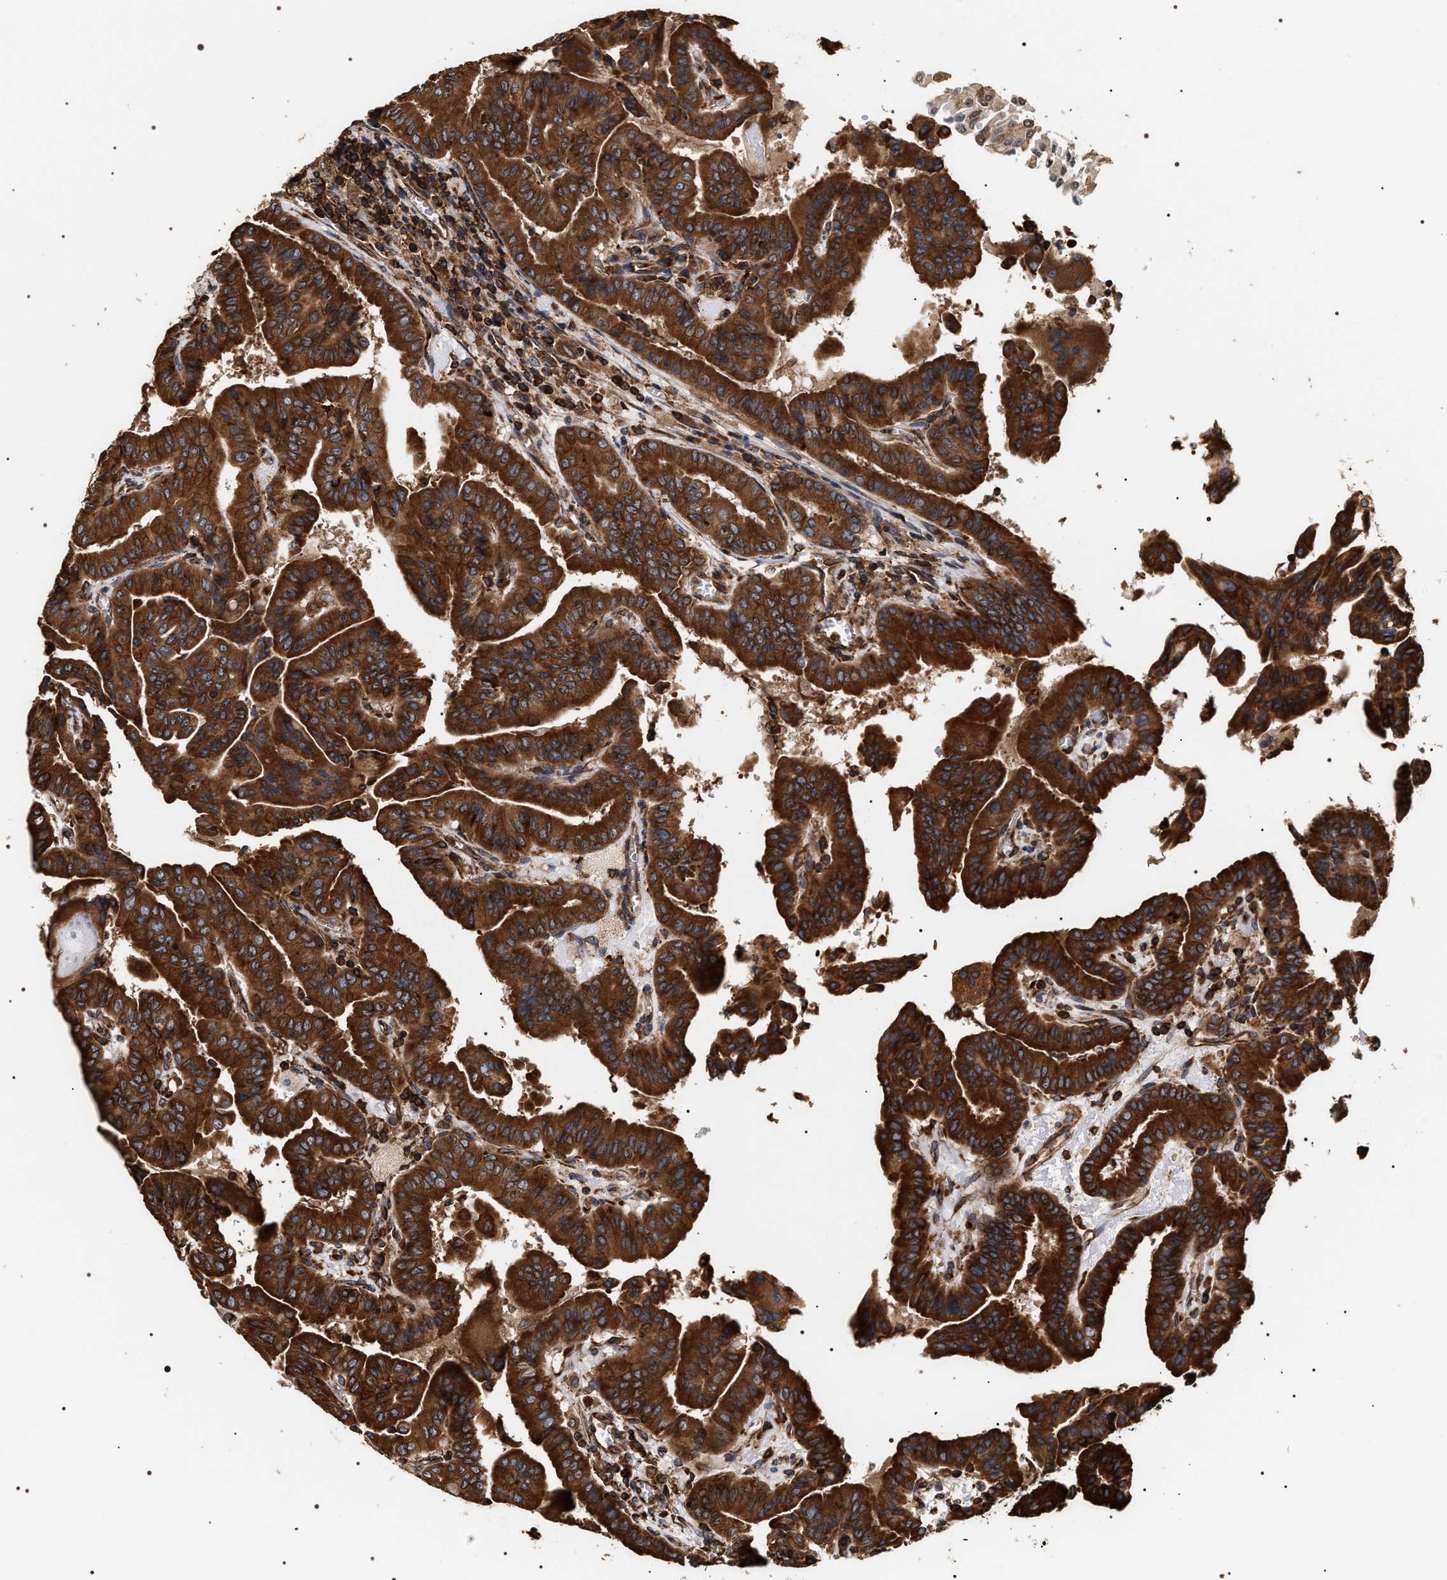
{"staining": {"intensity": "strong", "quantity": ">75%", "location": "cytoplasmic/membranous"}, "tissue": "thyroid cancer", "cell_type": "Tumor cells", "image_type": "cancer", "snomed": [{"axis": "morphology", "description": "Papillary adenocarcinoma, NOS"}, {"axis": "topography", "description": "Thyroid gland"}], "caption": "Thyroid cancer stained for a protein (brown) exhibits strong cytoplasmic/membranous positive positivity in approximately >75% of tumor cells.", "gene": "SERBP1", "patient": {"sex": "male", "age": 33}}